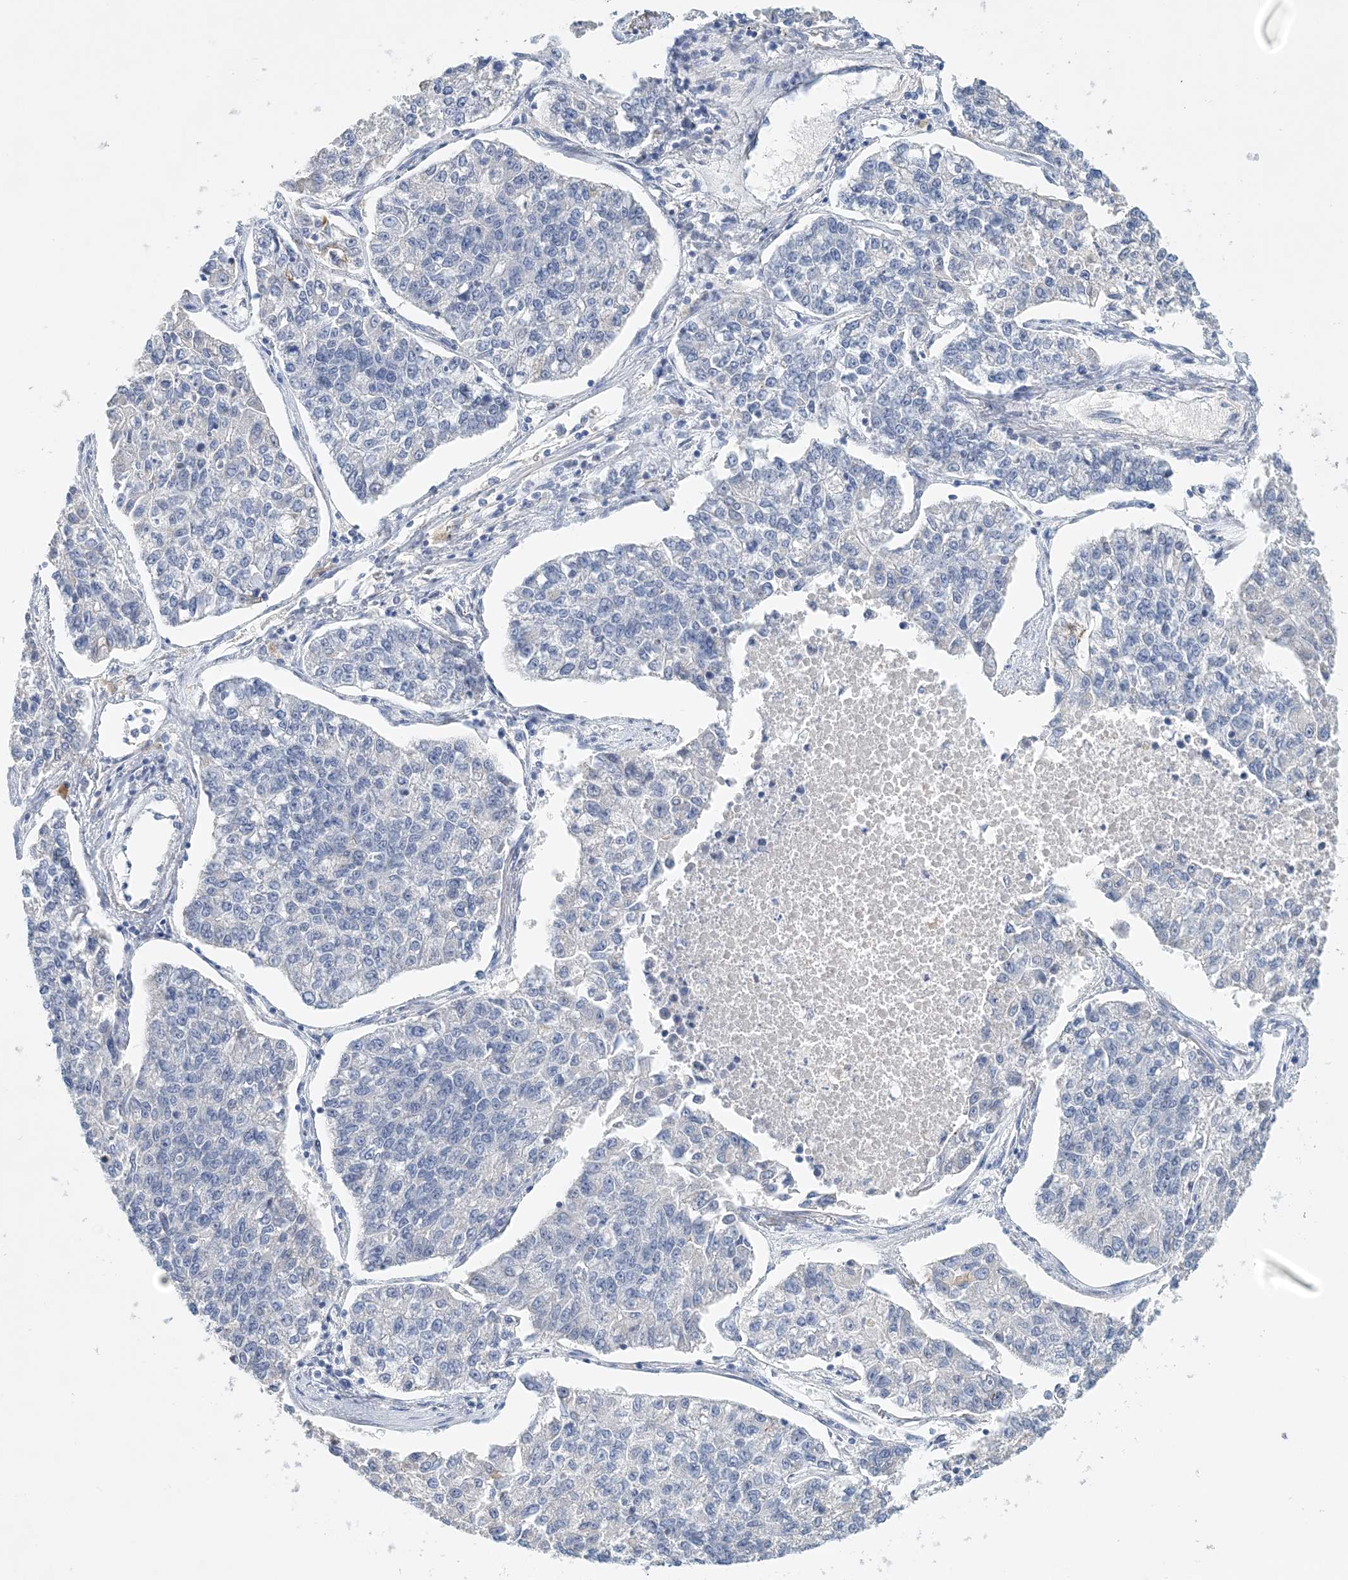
{"staining": {"intensity": "negative", "quantity": "none", "location": "none"}, "tissue": "lung cancer", "cell_type": "Tumor cells", "image_type": "cancer", "snomed": [{"axis": "morphology", "description": "Adenocarcinoma, NOS"}, {"axis": "topography", "description": "Lung"}], "caption": "Immunohistochemistry (IHC) histopathology image of neoplastic tissue: human lung adenocarcinoma stained with DAB demonstrates no significant protein staining in tumor cells. (Immunohistochemistry (IHC), brightfield microscopy, high magnification).", "gene": "LRRIQ4", "patient": {"sex": "male", "age": 49}}